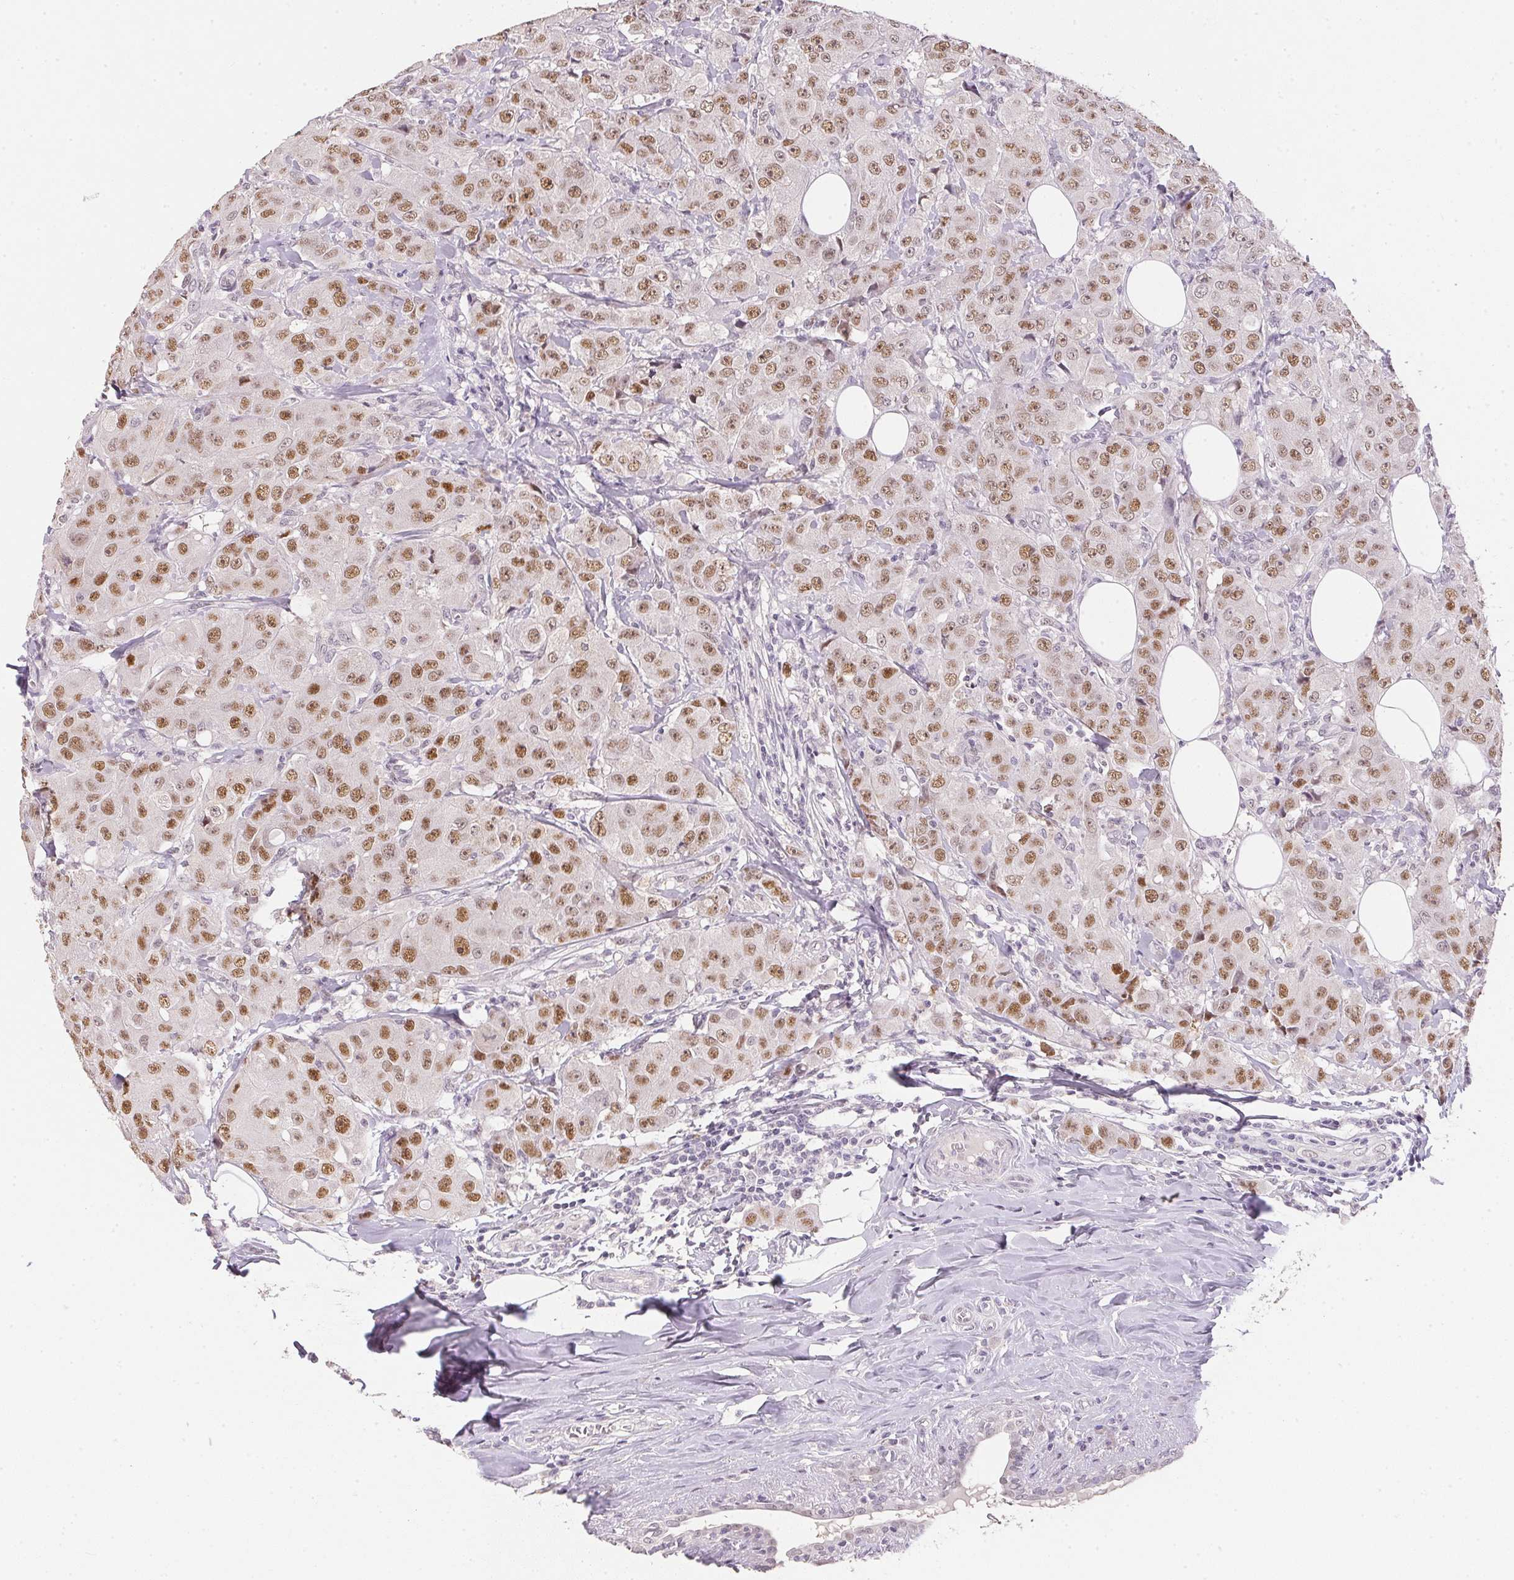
{"staining": {"intensity": "moderate", "quantity": ">75%", "location": "nuclear"}, "tissue": "breast cancer", "cell_type": "Tumor cells", "image_type": "cancer", "snomed": [{"axis": "morphology", "description": "Normal tissue, NOS"}, {"axis": "morphology", "description": "Duct carcinoma"}, {"axis": "topography", "description": "Breast"}], "caption": "Immunohistochemical staining of human breast intraductal carcinoma shows moderate nuclear protein expression in about >75% of tumor cells.", "gene": "POLR3G", "patient": {"sex": "female", "age": 43}}